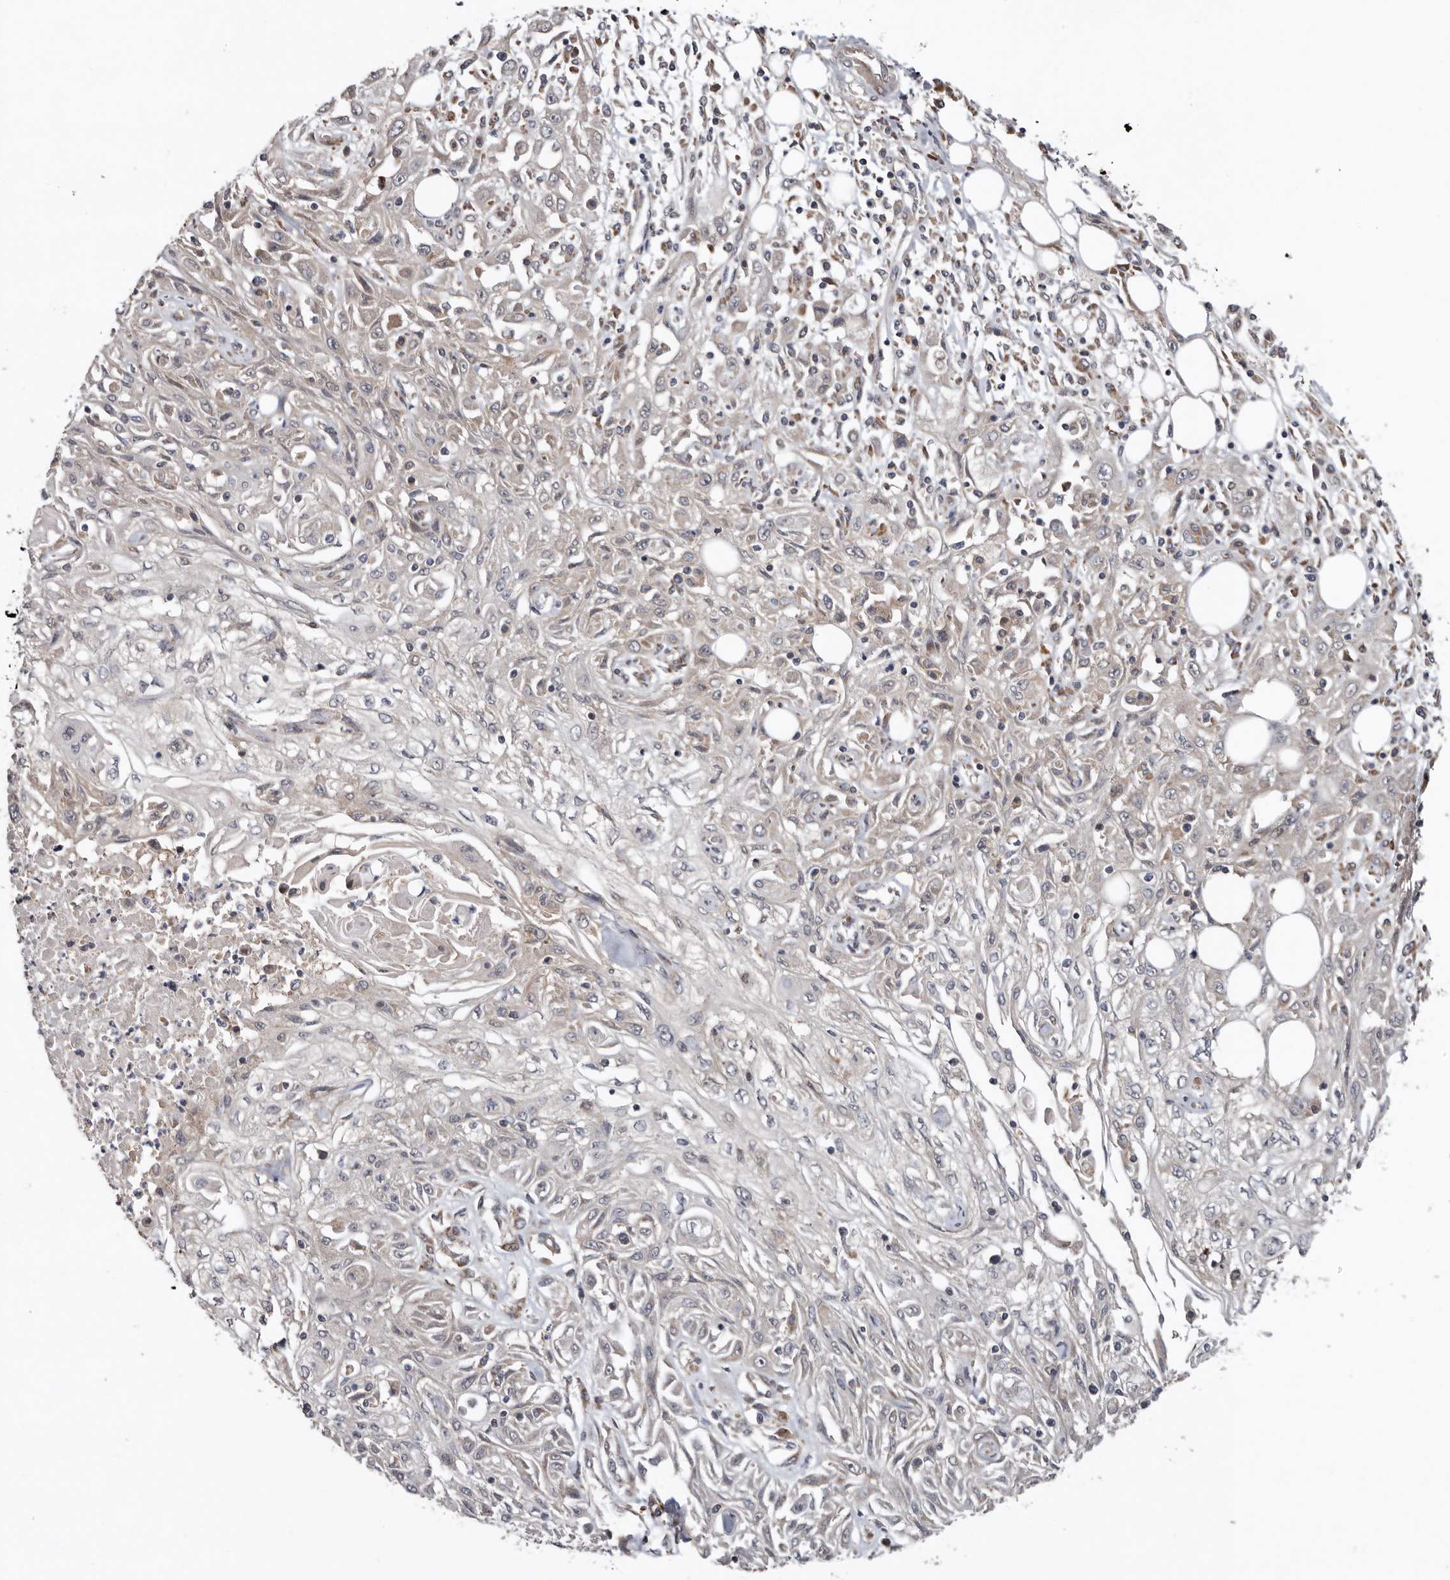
{"staining": {"intensity": "negative", "quantity": "none", "location": "none"}, "tissue": "skin cancer", "cell_type": "Tumor cells", "image_type": "cancer", "snomed": [{"axis": "morphology", "description": "Squamous cell carcinoma, NOS"}, {"axis": "morphology", "description": "Squamous cell carcinoma, metastatic, NOS"}, {"axis": "topography", "description": "Skin"}, {"axis": "topography", "description": "Lymph node"}], "caption": "Protein analysis of skin cancer (squamous cell carcinoma) reveals no significant expression in tumor cells.", "gene": "CHML", "patient": {"sex": "male", "age": 75}}